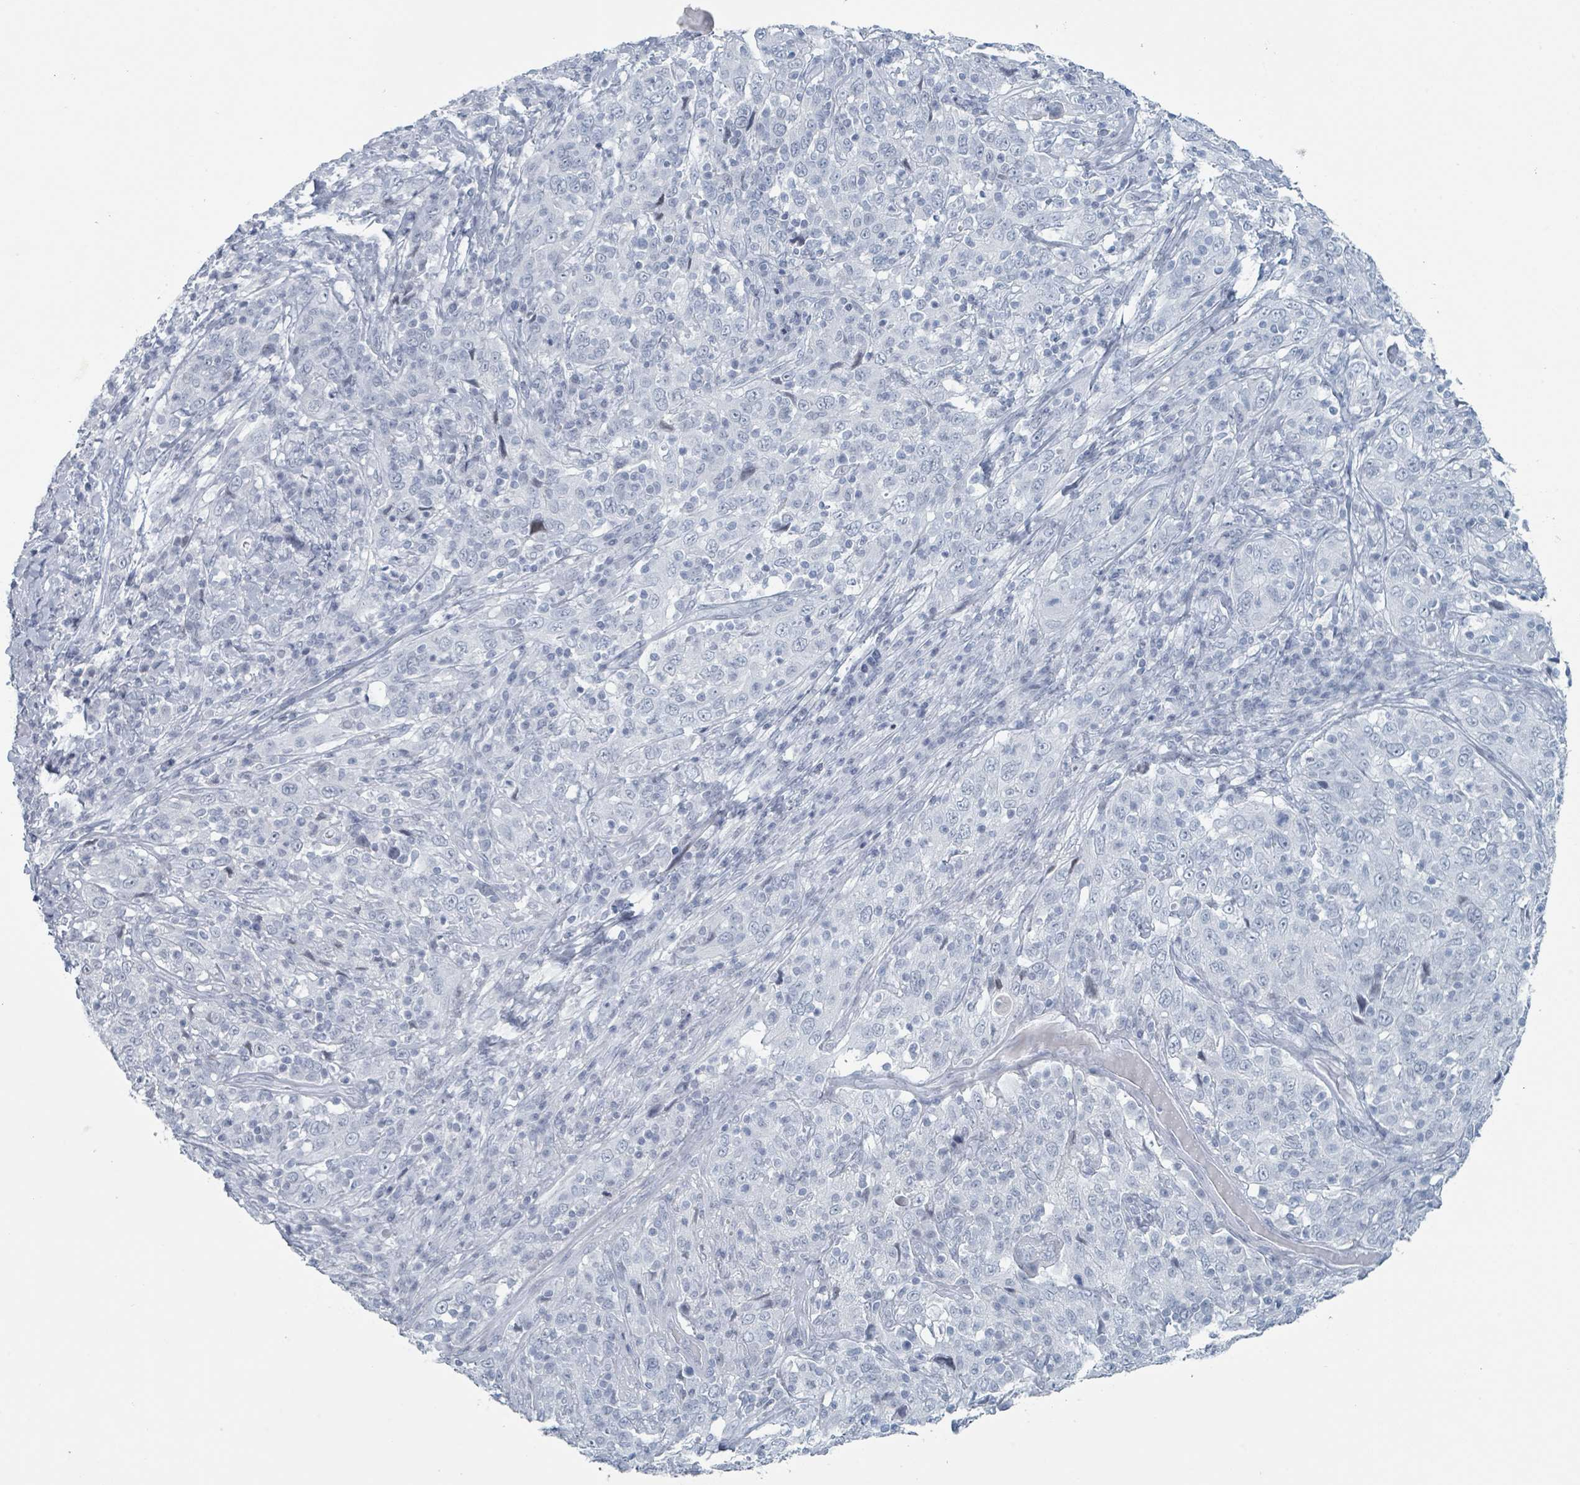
{"staining": {"intensity": "negative", "quantity": "none", "location": "none"}, "tissue": "cervical cancer", "cell_type": "Tumor cells", "image_type": "cancer", "snomed": [{"axis": "morphology", "description": "Squamous cell carcinoma, NOS"}, {"axis": "topography", "description": "Cervix"}], "caption": "The IHC photomicrograph has no significant staining in tumor cells of squamous cell carcinoma (cervical) tissue. (IHC, brightfield microscopy, high magnification).", "gene": "GPR15LG", "patient": {"sex": "female", "age": 46}}